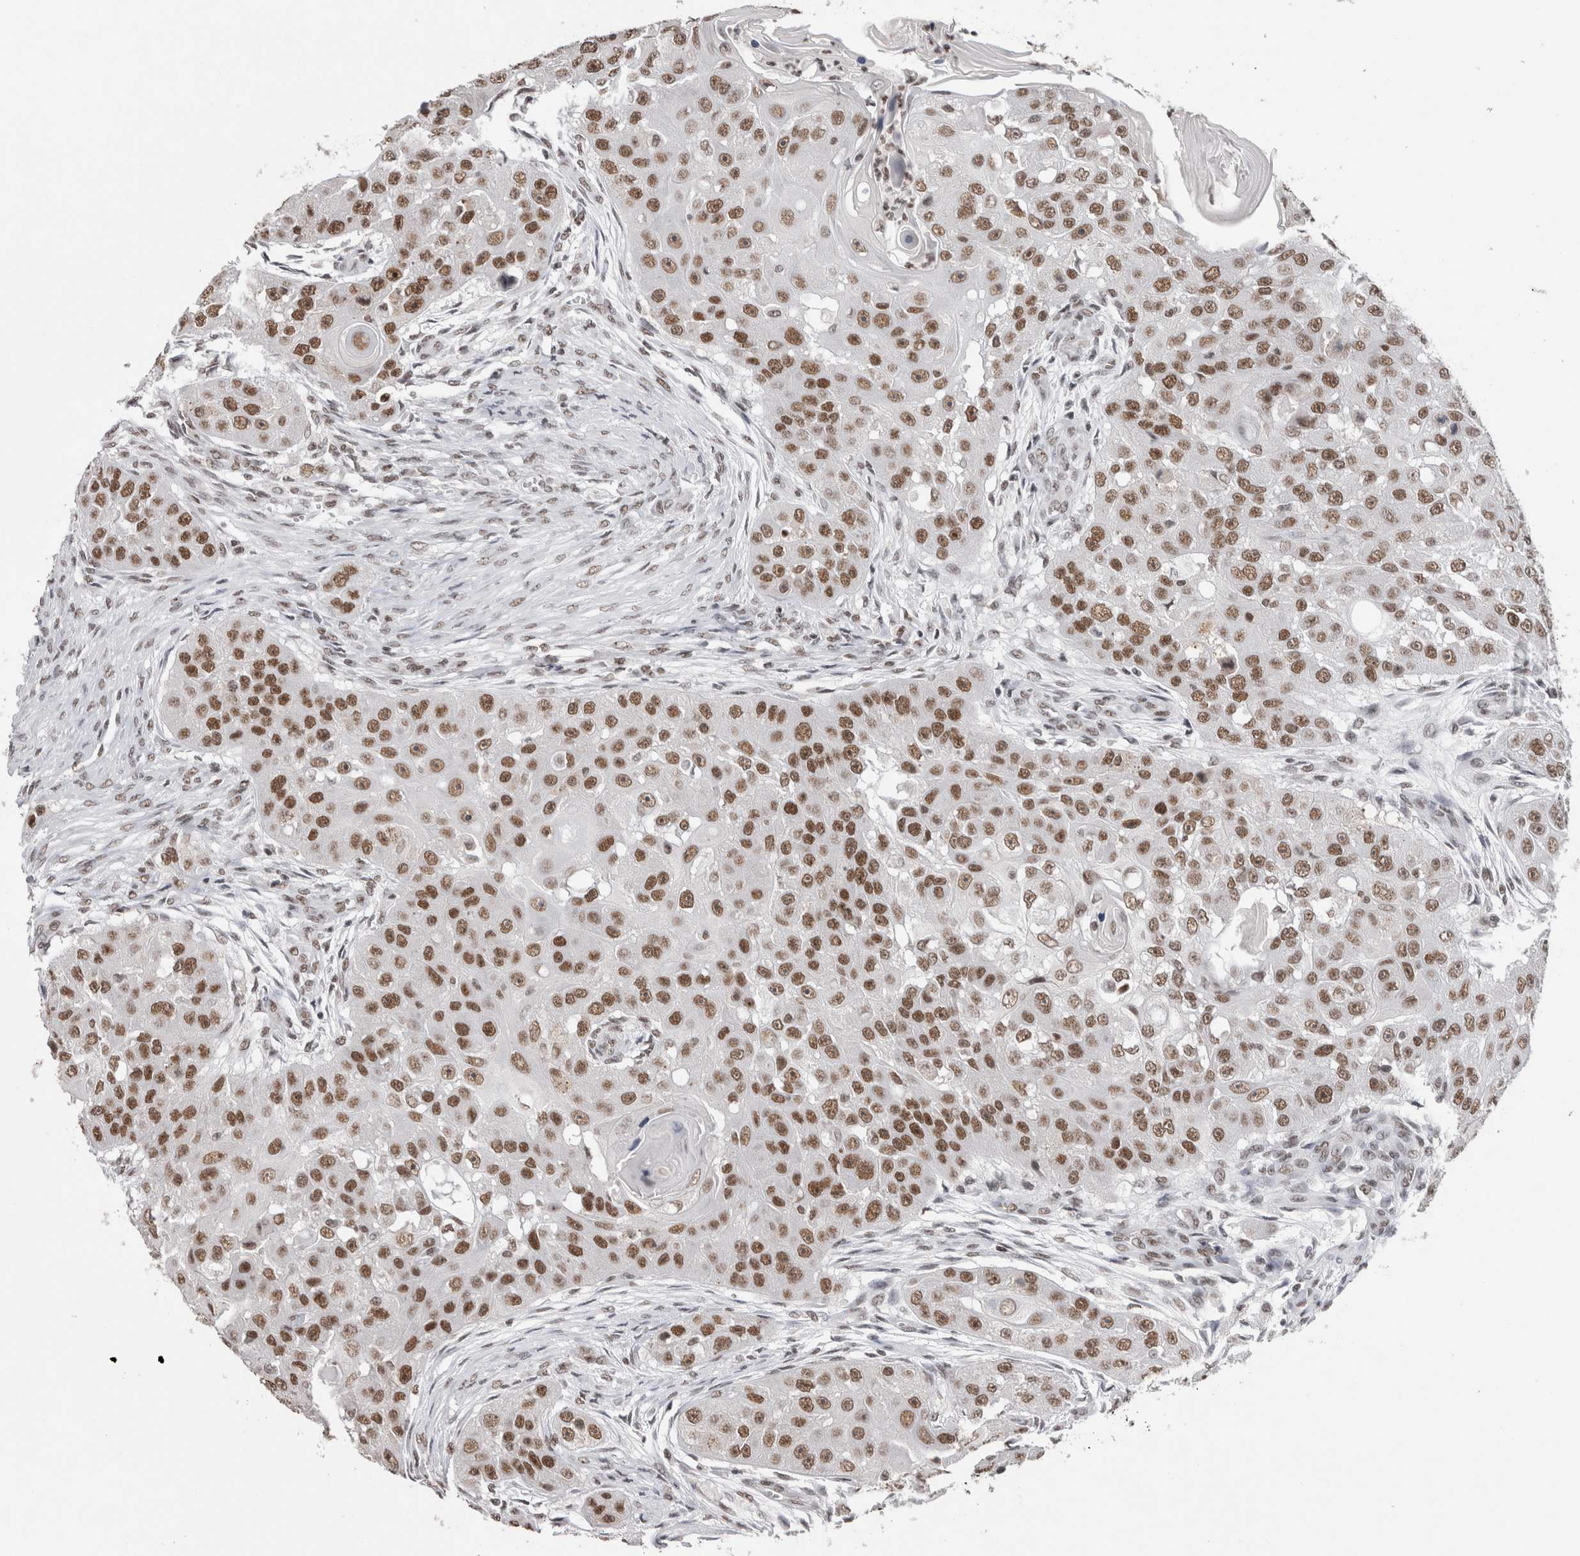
{"staining": {"intensity": "moderate", "quantity": ">75%", "location": "nuclear"}, "tissue": "head and neck cancer", "cell_type": "Tumor cells", "image_type": "cancer", "snomed": [{"axis": "morphology", "description": "Normal tissue, NOS"}, {"axis": "morphology", "description": "Squamous cell carcinoma, NOS"}, {"axis": "topography", "description": "Skeletal muscle"}, {"axis": "topography", "description": "Head-Neck"}], "caption": "This is an image of immunohistochemistry staining of head and neck cancer, which shows moderate expression in the nuclear of tumor cells.", "gene": "SMC1A", "patient": {"sex": "male", "age": 51}}